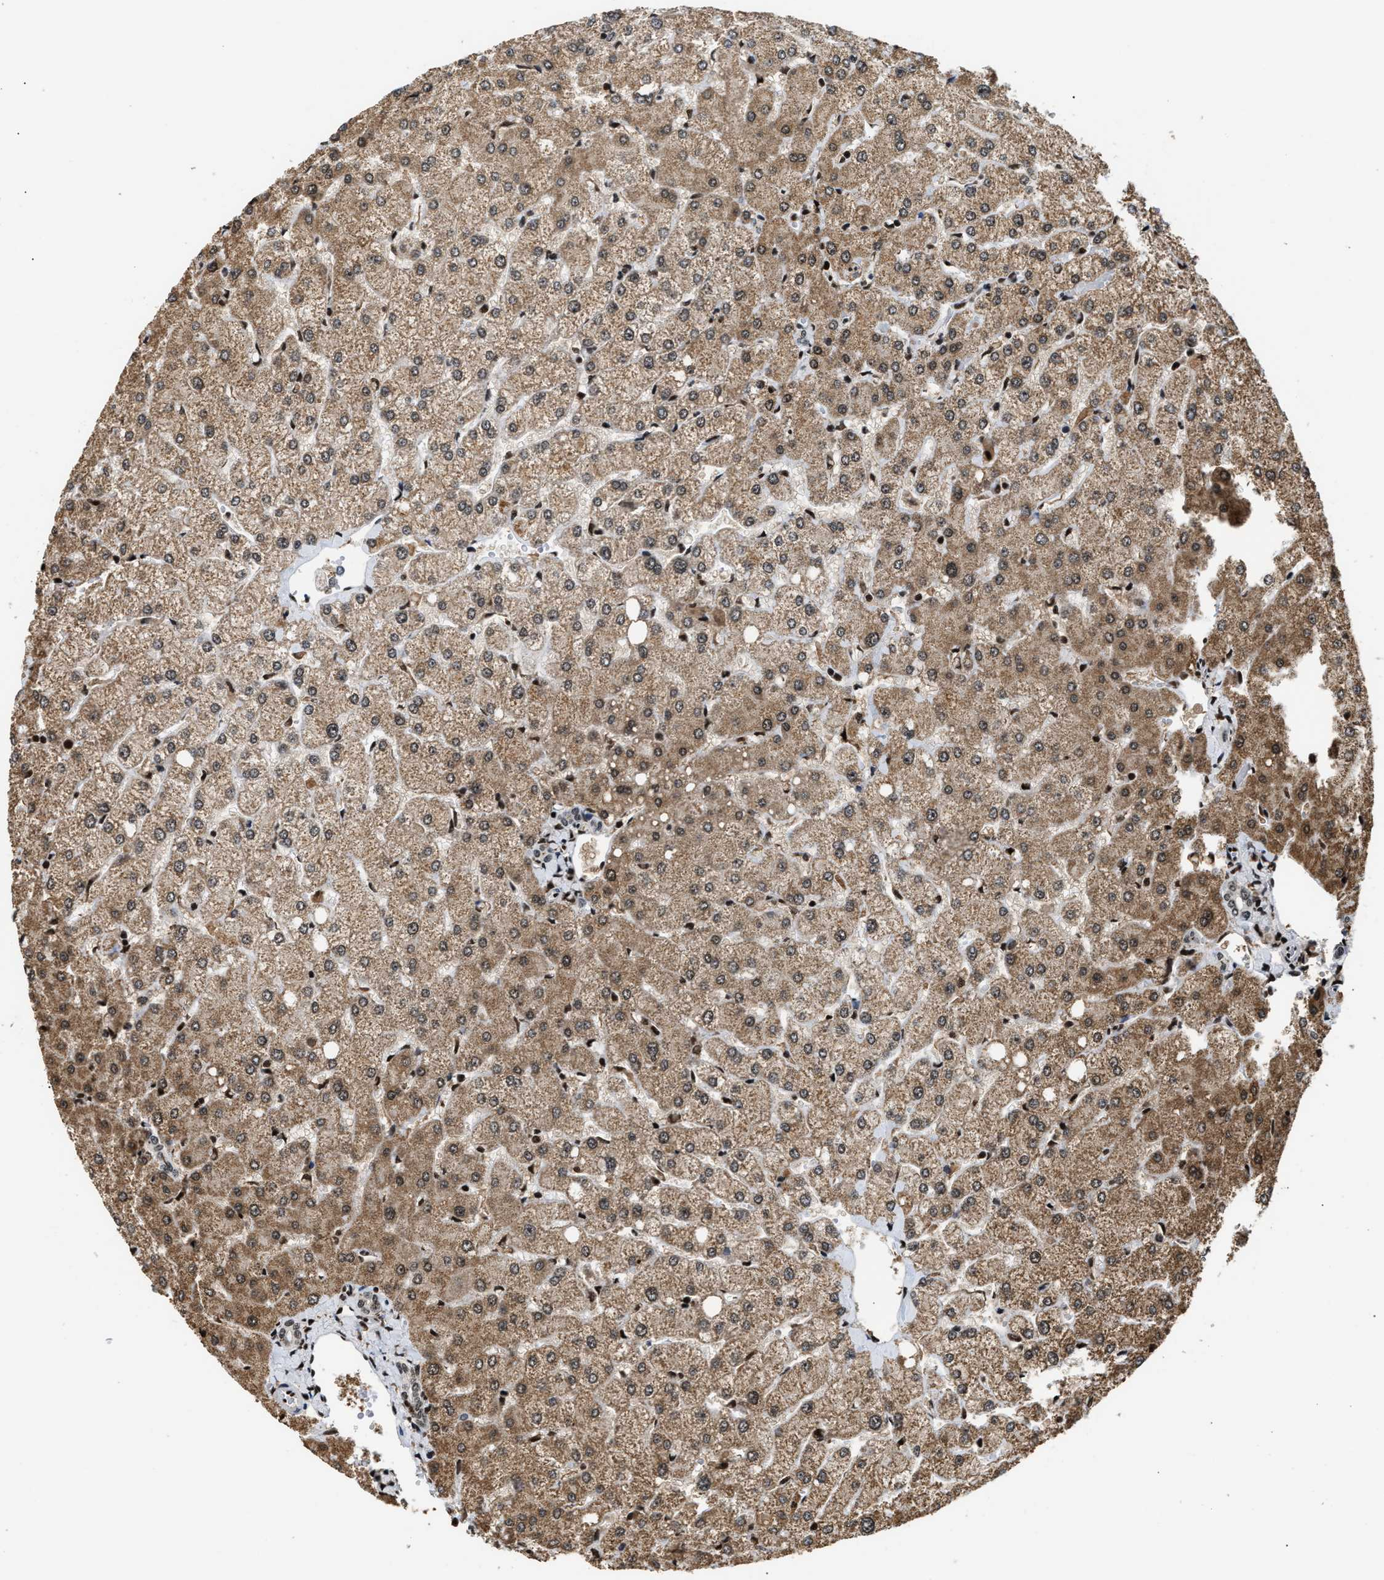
{"staining": {"intensity": "weak", "quantity": ">75%", "location": "nuclear"}, "tissue": "liver", "cell_type": "Cholangiocytes", "image_type": "normal", "snomed": [{"axis": "morphology", "description": "Normal tissue, NOS"}, {"axis": "topography", "description": "Liver"}], "caption": "Cholangiocytes reveal low levels of weak nuclear staining in about >75% of cells in unremarkable human liver.", "gene": "RAD21", "patient": {"sex": "female", "age": 54}}